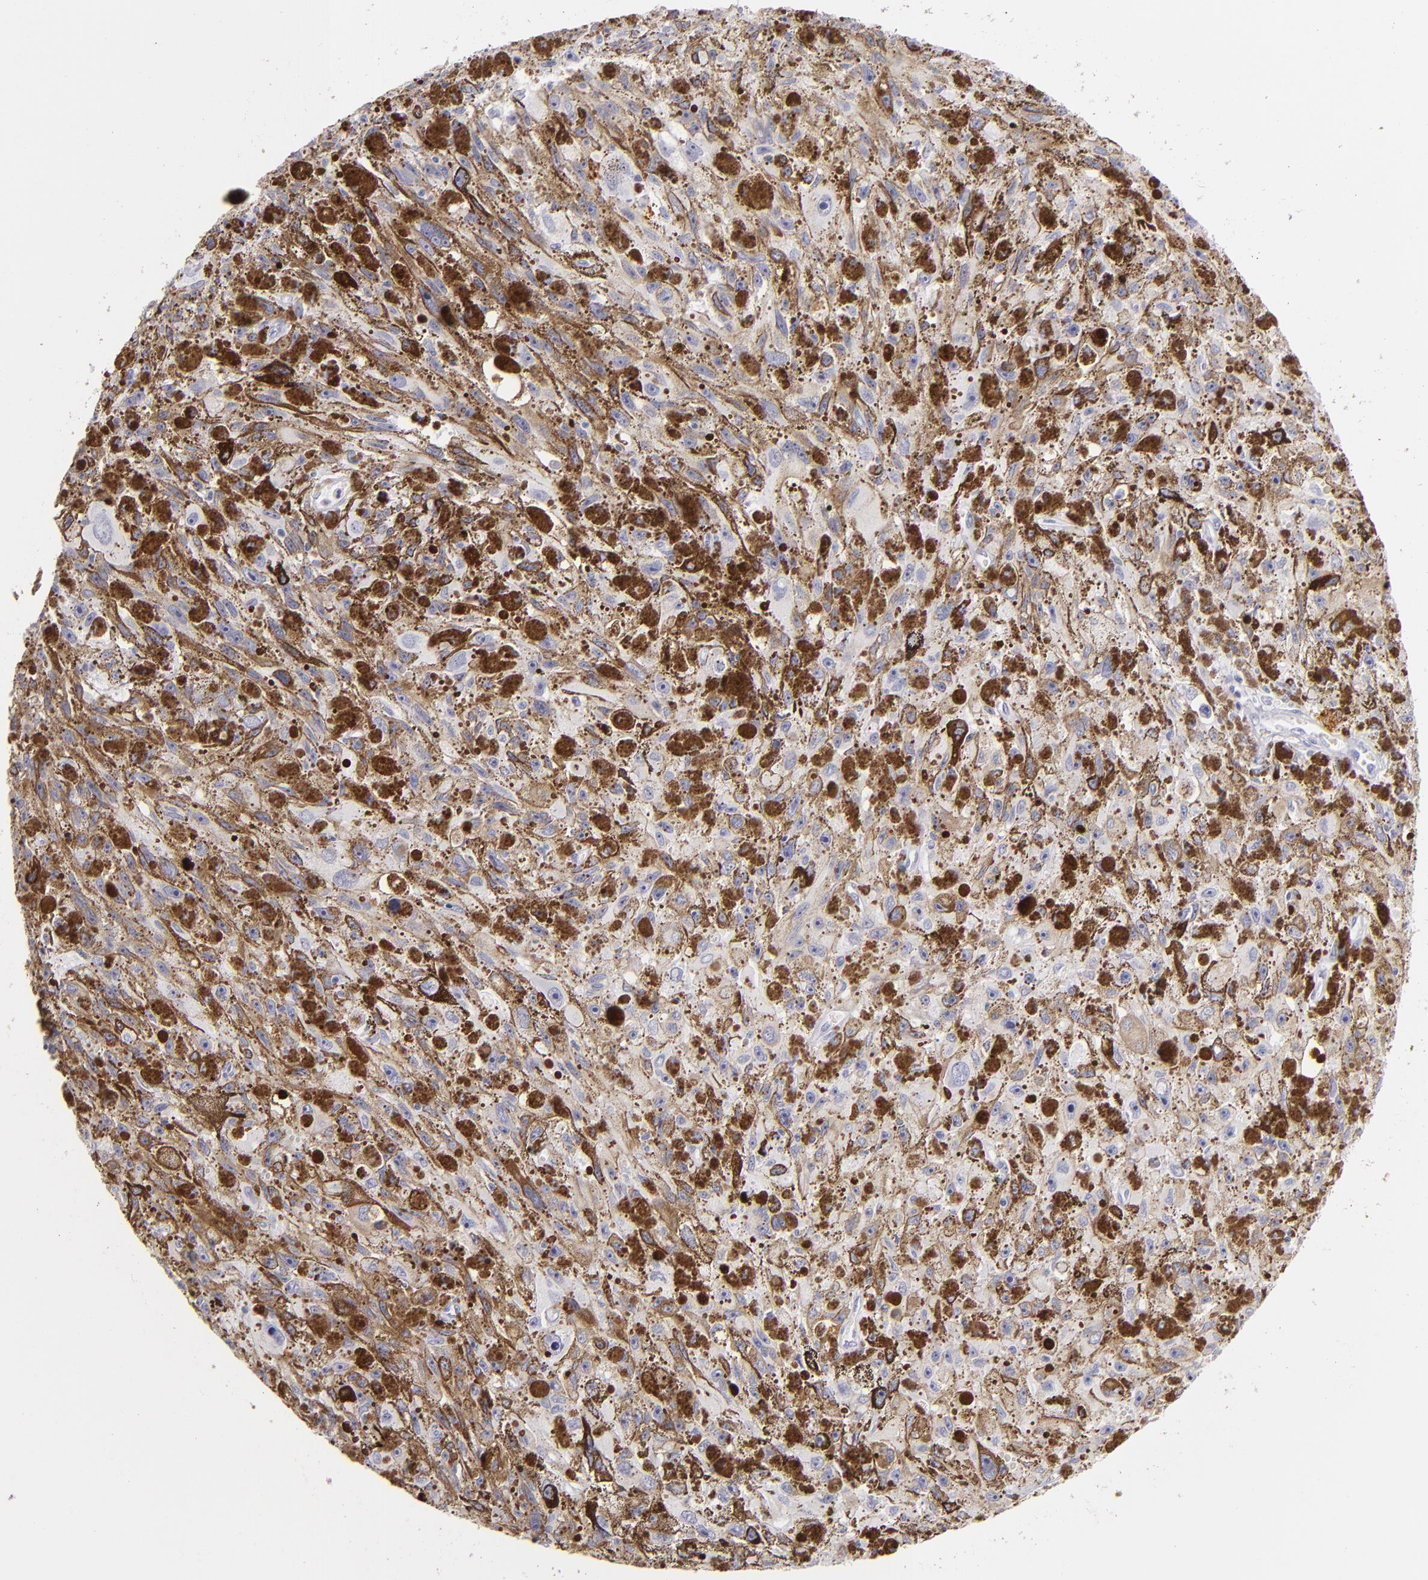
{"staining": {"intensity": "negative", "quantity": "none", "location": "none"}, "tissue": "melanoma", "cell_type": "Tumor cells", "image_type": "cancer", "snomed": [{"axis": "morphology", "description": "Malignant melanoma, NOS"}, {"axis": "topography", "description": "Skin"}], "caption": "Immunohistochemical staining of malignant melanoma reveals no significant positivity in tumor cells.", "gene": "CD207", "patient": {"sex": "male", "age": 57}}